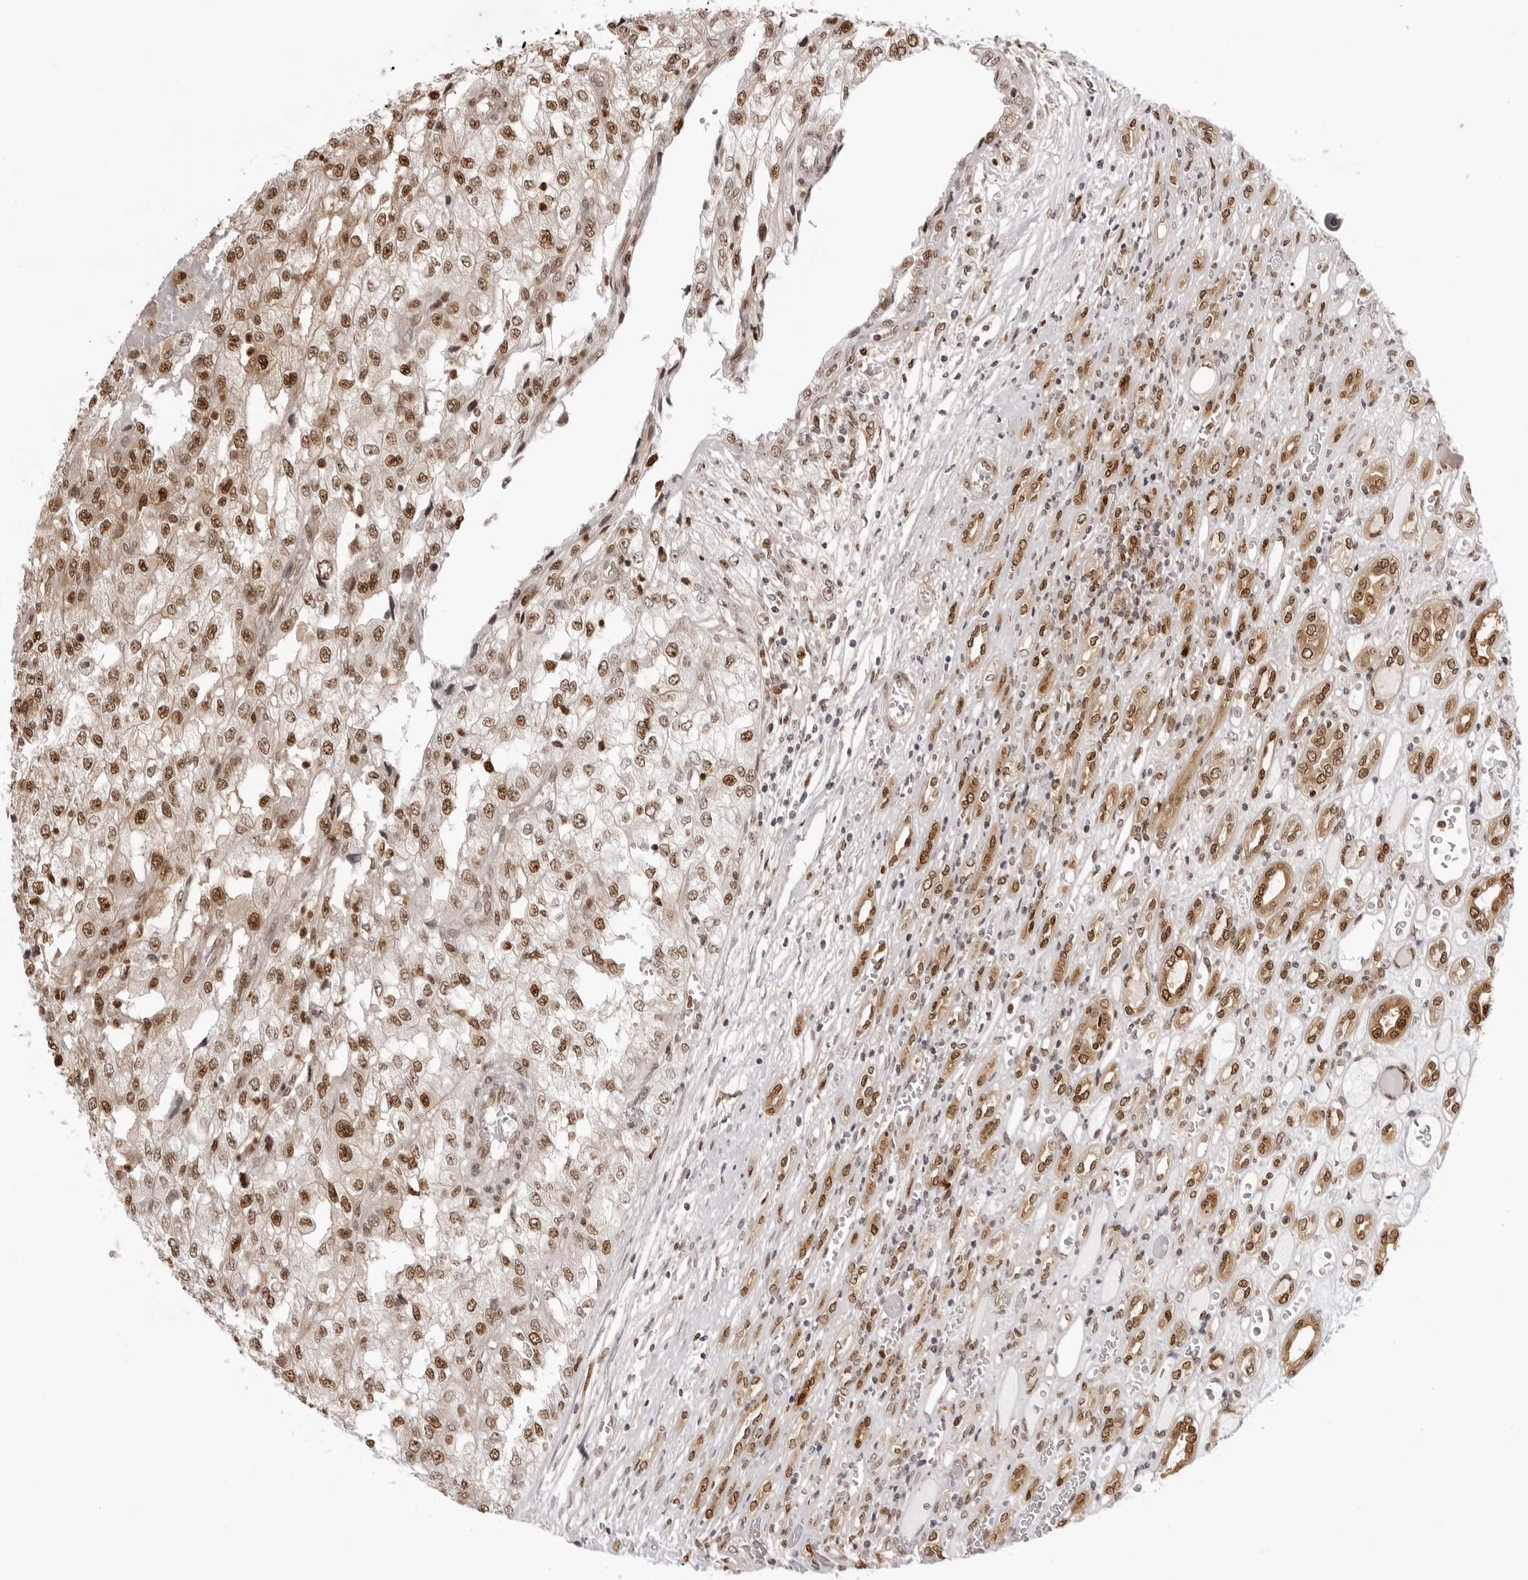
{"staining": {"intensity": "moderate", "quantity": ">75%", "location": "nuclear"}, "tissue": "renal cancer", "cell_type": "Tumor cells", "image_type": "cancer", "snomed": [{"axis": "morphology", "description": "Adenocarcinoma, NOS"}, {"axis": "topography", "description": "Kidney"}], "caption": "DAB (3,3'-diaminobenzidine) immunohistochemical staining of adenocarcinoma (renal) demonstrates moderate nuclear protein expression in approximately >75% of tumor cells.", "gene": "HSPA4", "patient": {"sex": "female", "age": 54}}